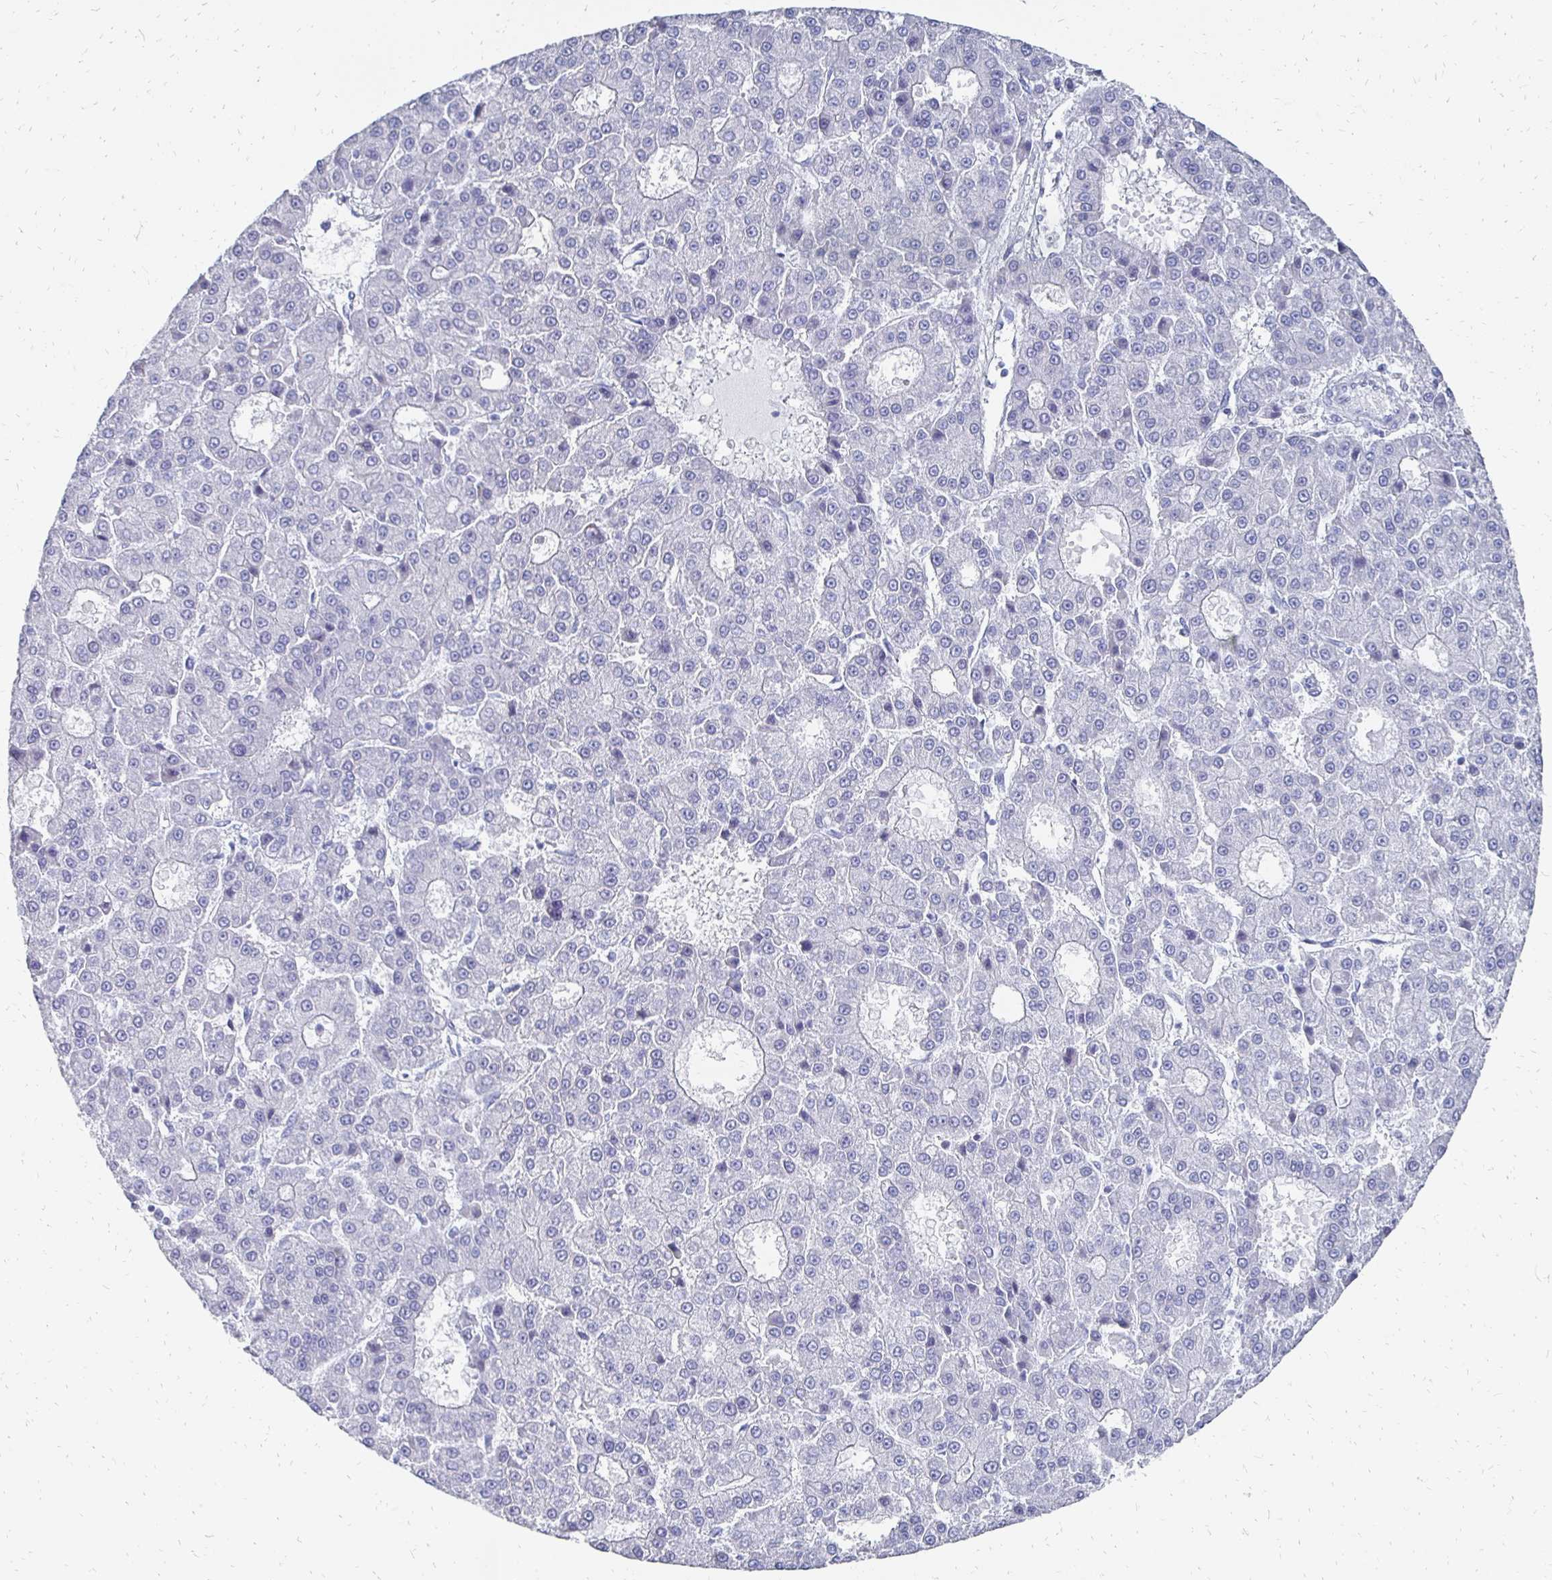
{"staining": {"intensity": "negative", "quantity": "none", "location": "none"}, "tissue": "liver cancer", "cell_type": "Tumor cells", "image_type": "cancer", "snomed": [{"axis": "morphology", "description": "Carcinoma, Hepatocellular, NOS"}, {"axis": "topography", "description": "Liver"}], "caption": "A high-resolution image shows IHC staining of liver hepatocellular carcinoma, which reveals no significant staining in tumor cells.", "gene": "SYCP3", "patient": {"sex": "male", "age": 70}}